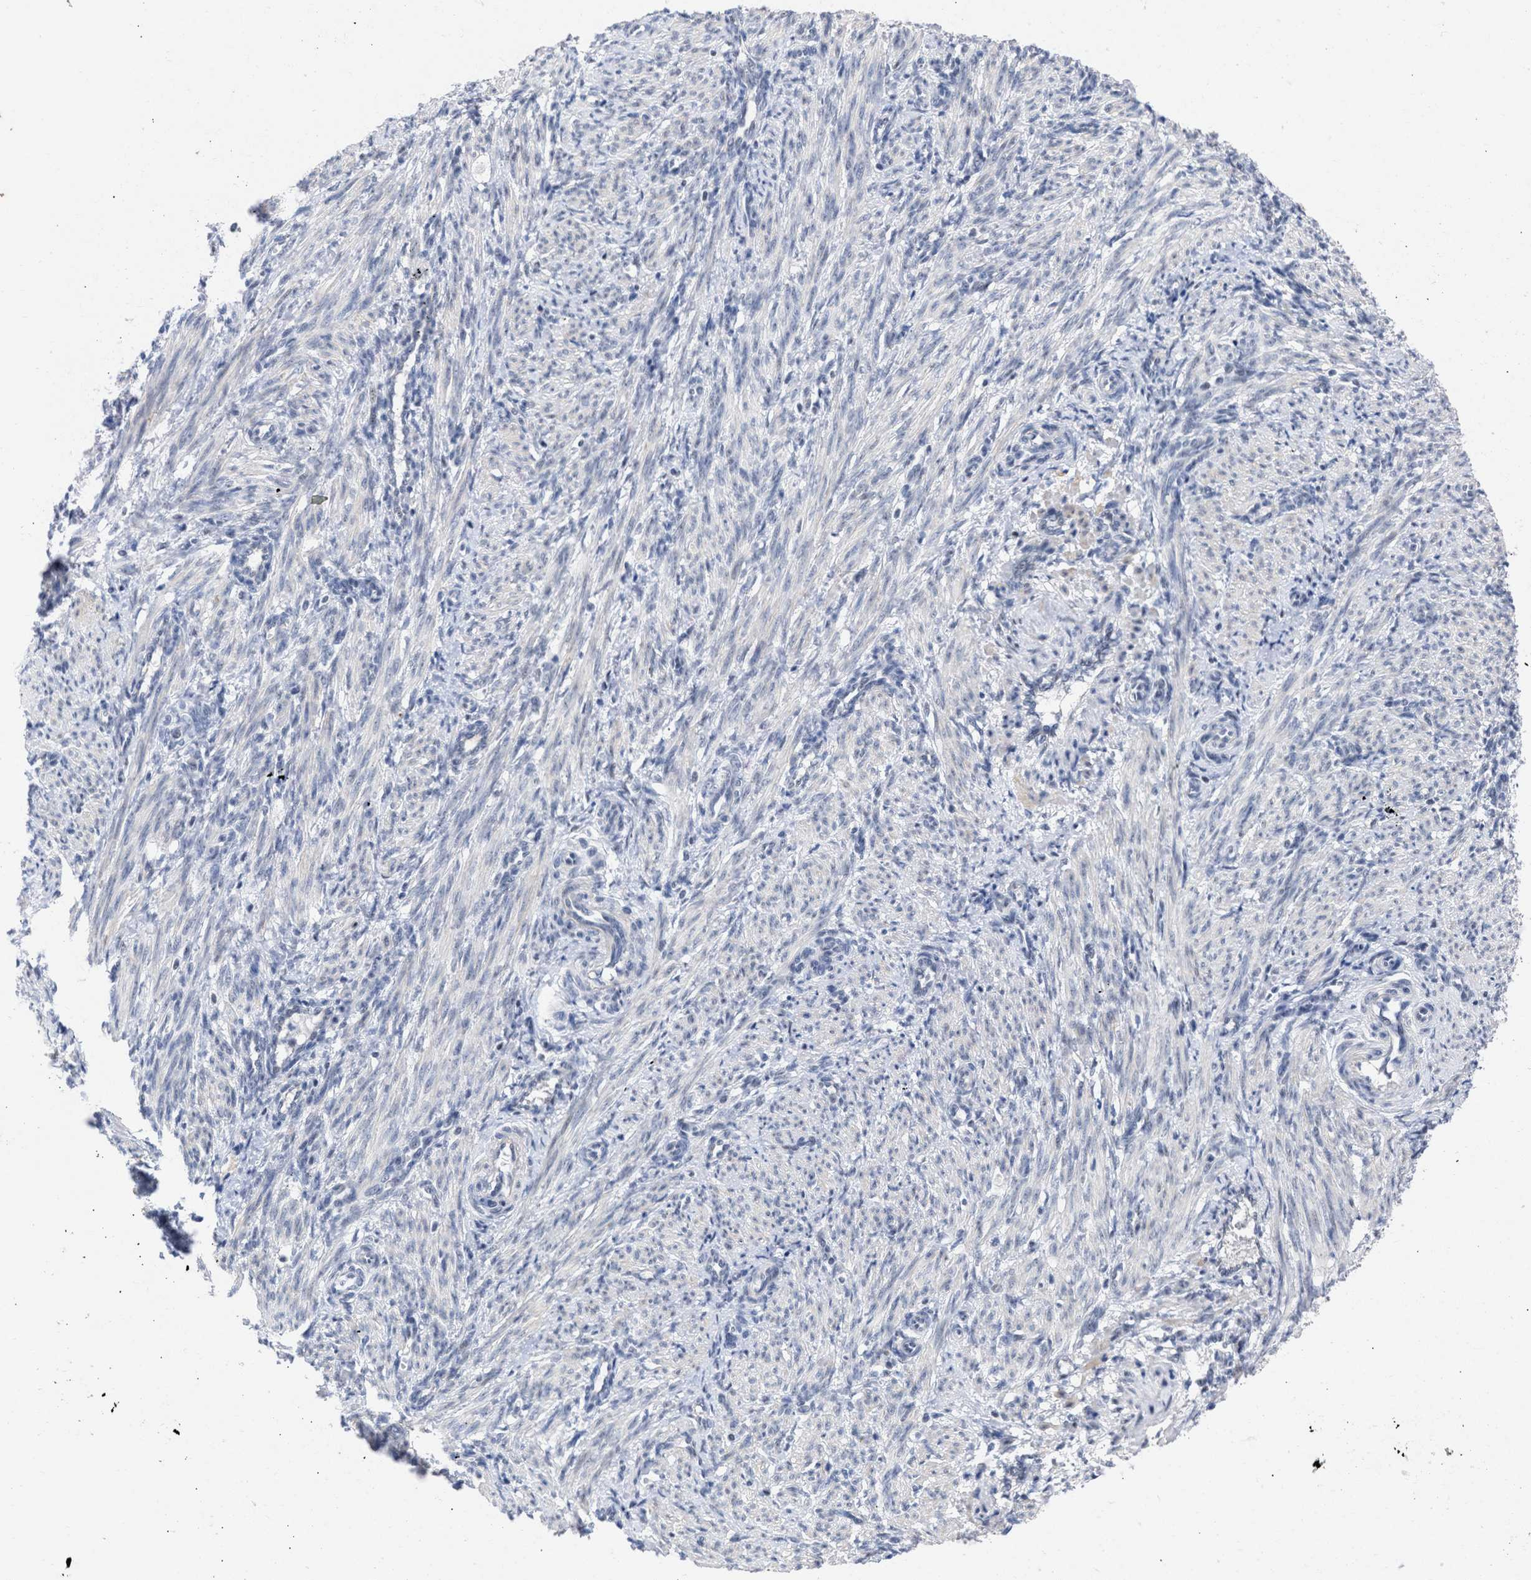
{"staining": {"intensity": "weak", "quantity": "25%-75%", "location": "cytoplasmic/membranous"}, "tissue": "smooth muscle", "cell_type": "Smooth muscle cells", "image_type": "normal", "snomed": [{"axis": "morphology", "description": "Normal tissue, NOS"}, {"axis": "topography", "description": "Endometrium"}], "caption": "A low amount of weak cytoplasmic/membranous expression is appreciated in about 25%-75% of smooth muscle cells in benign smooth muscle.", "gene": "DDX41", "patient": {"sex": "female", "age": 33}}